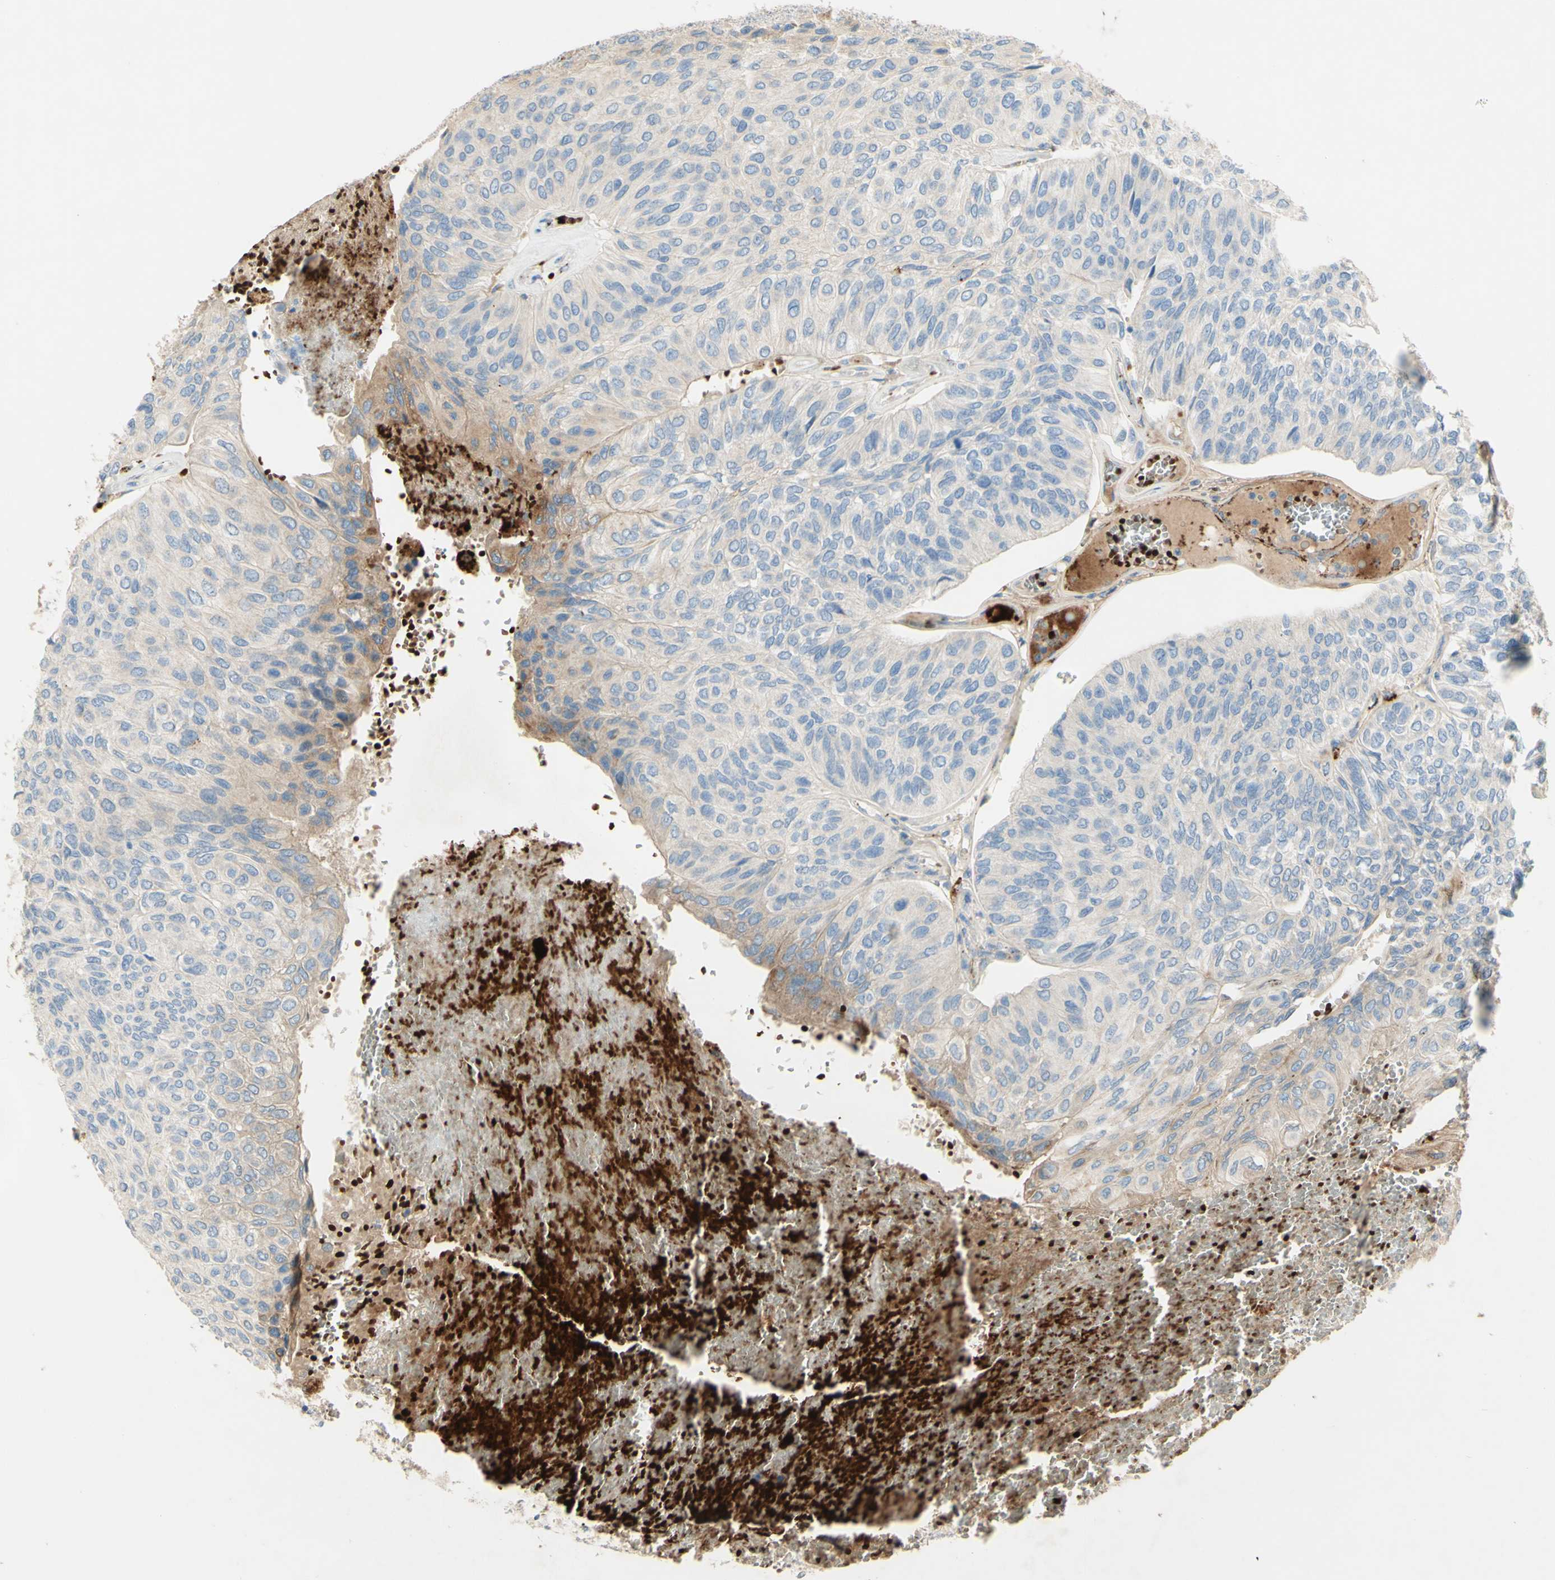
{"staining": {"intensity": "weak", "quantity": "<25%", "location": "cytoplasmic/membranous"}, "tissue": "urothelial cancer", "cell_type": "Tumor cells", "image_type": "cancer", "snomed": [{"axis": "morphology", "description": "Urothelial carcinoma, High grade"}, {"axis": "topography", "description": "Urinary bladder"}], "caption": "IHC histopathology image of neoplastic tissue: urothelial carcinoma (high-grade) stained with DAB (3,3'-diaminobenzidine) displays no significant protein staining in tumor cells. Nuclei are stained in blue.", "gene": "GAN", "patient": {"sex": "male", "age": 66}}